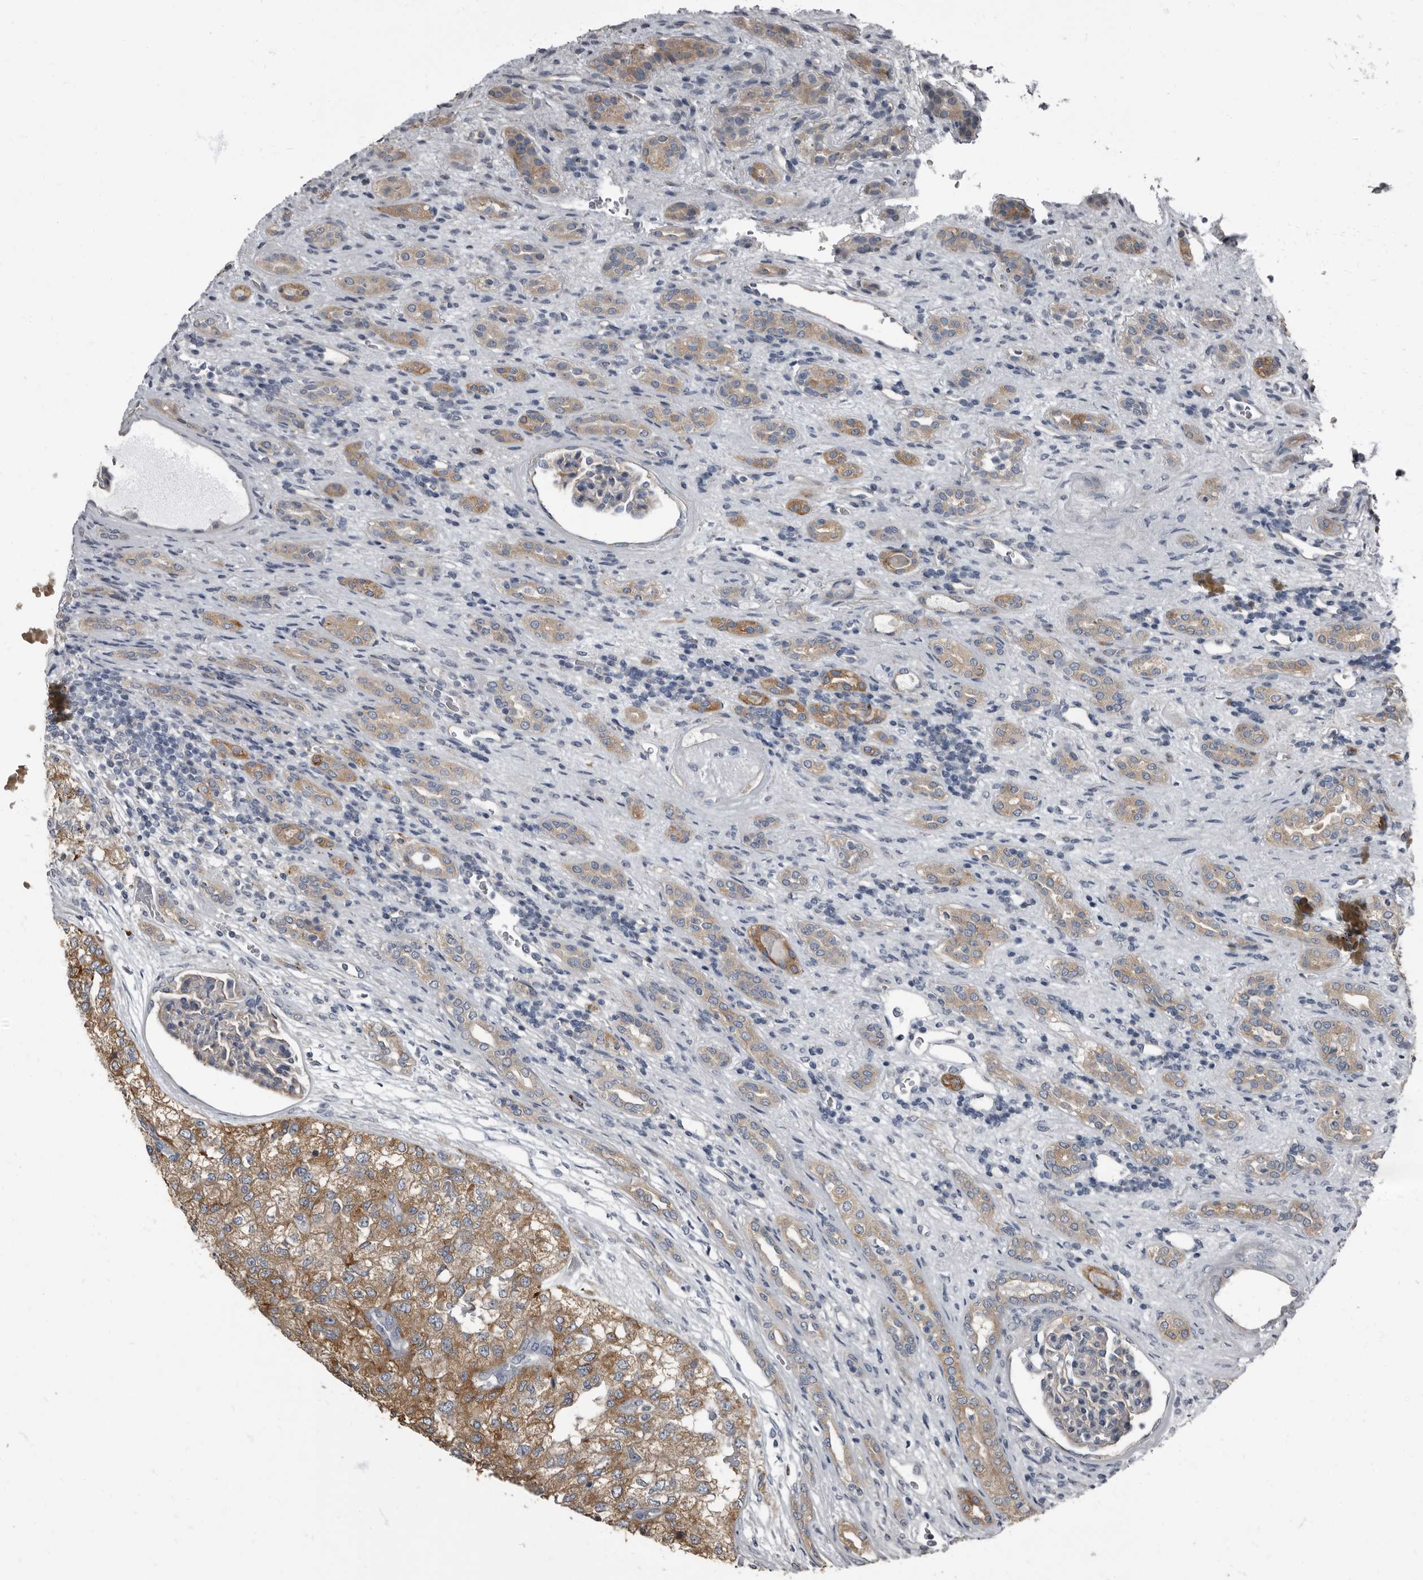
{"staining": {"intensity": "moderate", "quantity": ">75%", "location": "cytoplasmic/membranous"}, "tissue": "renal cancer", "cell_type": "Tumor cells", "image_type": "cancer", "snomed": [{"axis": "morphology", "description": "Adenocarcinoma, NOS"}, {"axis": "topography", "description": "Kidney"}], "caption": "Protein expression by immunohistochemistry (IHC) displays moderate cytoplasmic/membranous staining in about >75% of tumor cells in adenocarcinoma (renal).", "gene": "TPD52L1", "patient": {"sex": "female", "age": 54}}